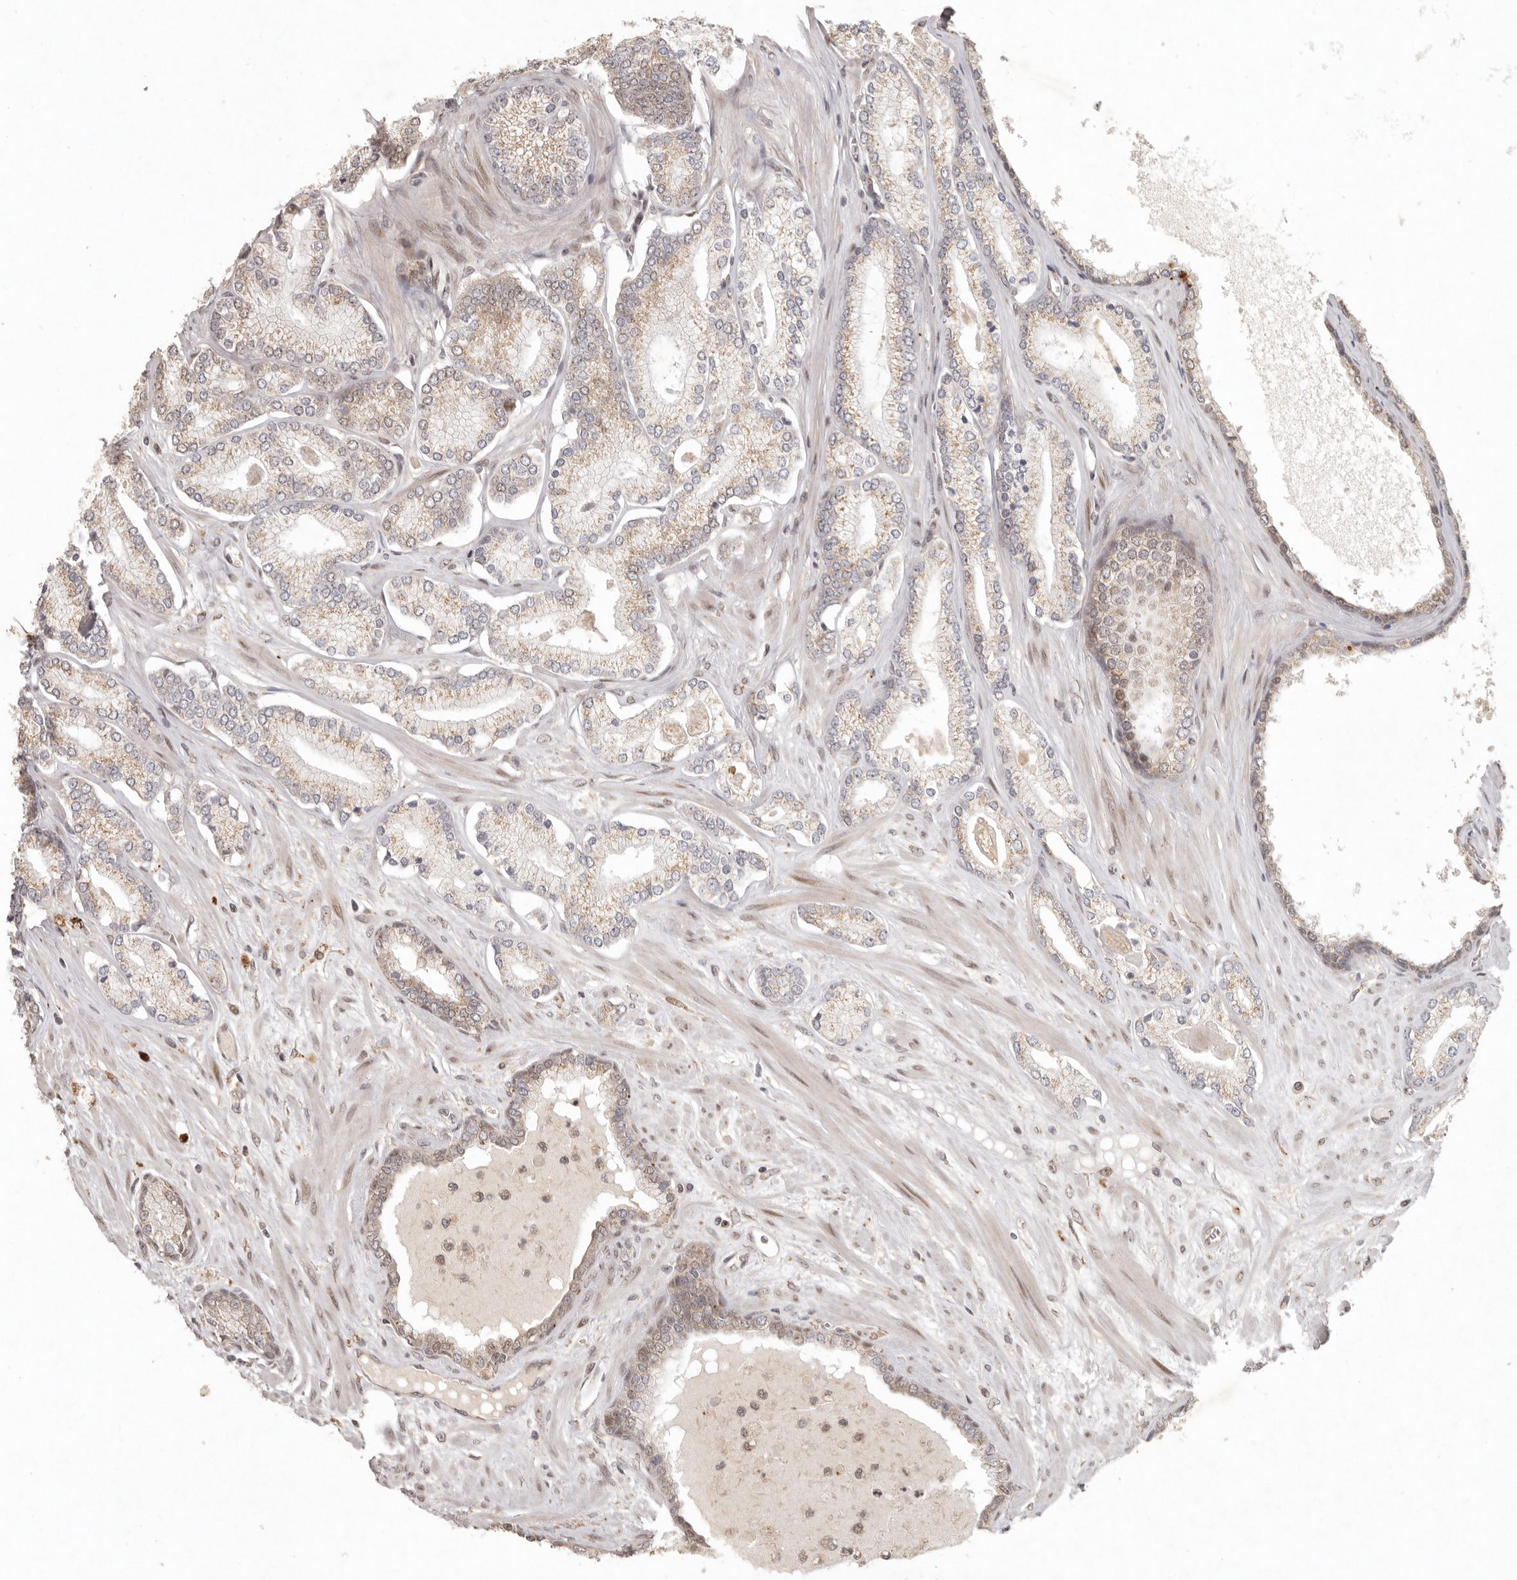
{"staining": {"intensity": "weak", "quantity": ">75%", "location": "cytoplasmic/membranous"}, "tissue": "prostate cancer", "cell_type": "Tumor cells", "image_type": "cancer", "snomed": [{"axis": "morphology", "description": "Adenocarcinoma, Low grade"}, {"axis": "topography", "description": "Prostate"}], "caption": "A low amount of weak cytoplasmic/membranous staining is present in about >75% of tumor cells in prostate adenocarcinoma (low-grade) tissue.", "gene": "LRRC75A", "patient": {"sex": "male", "age": 70}}